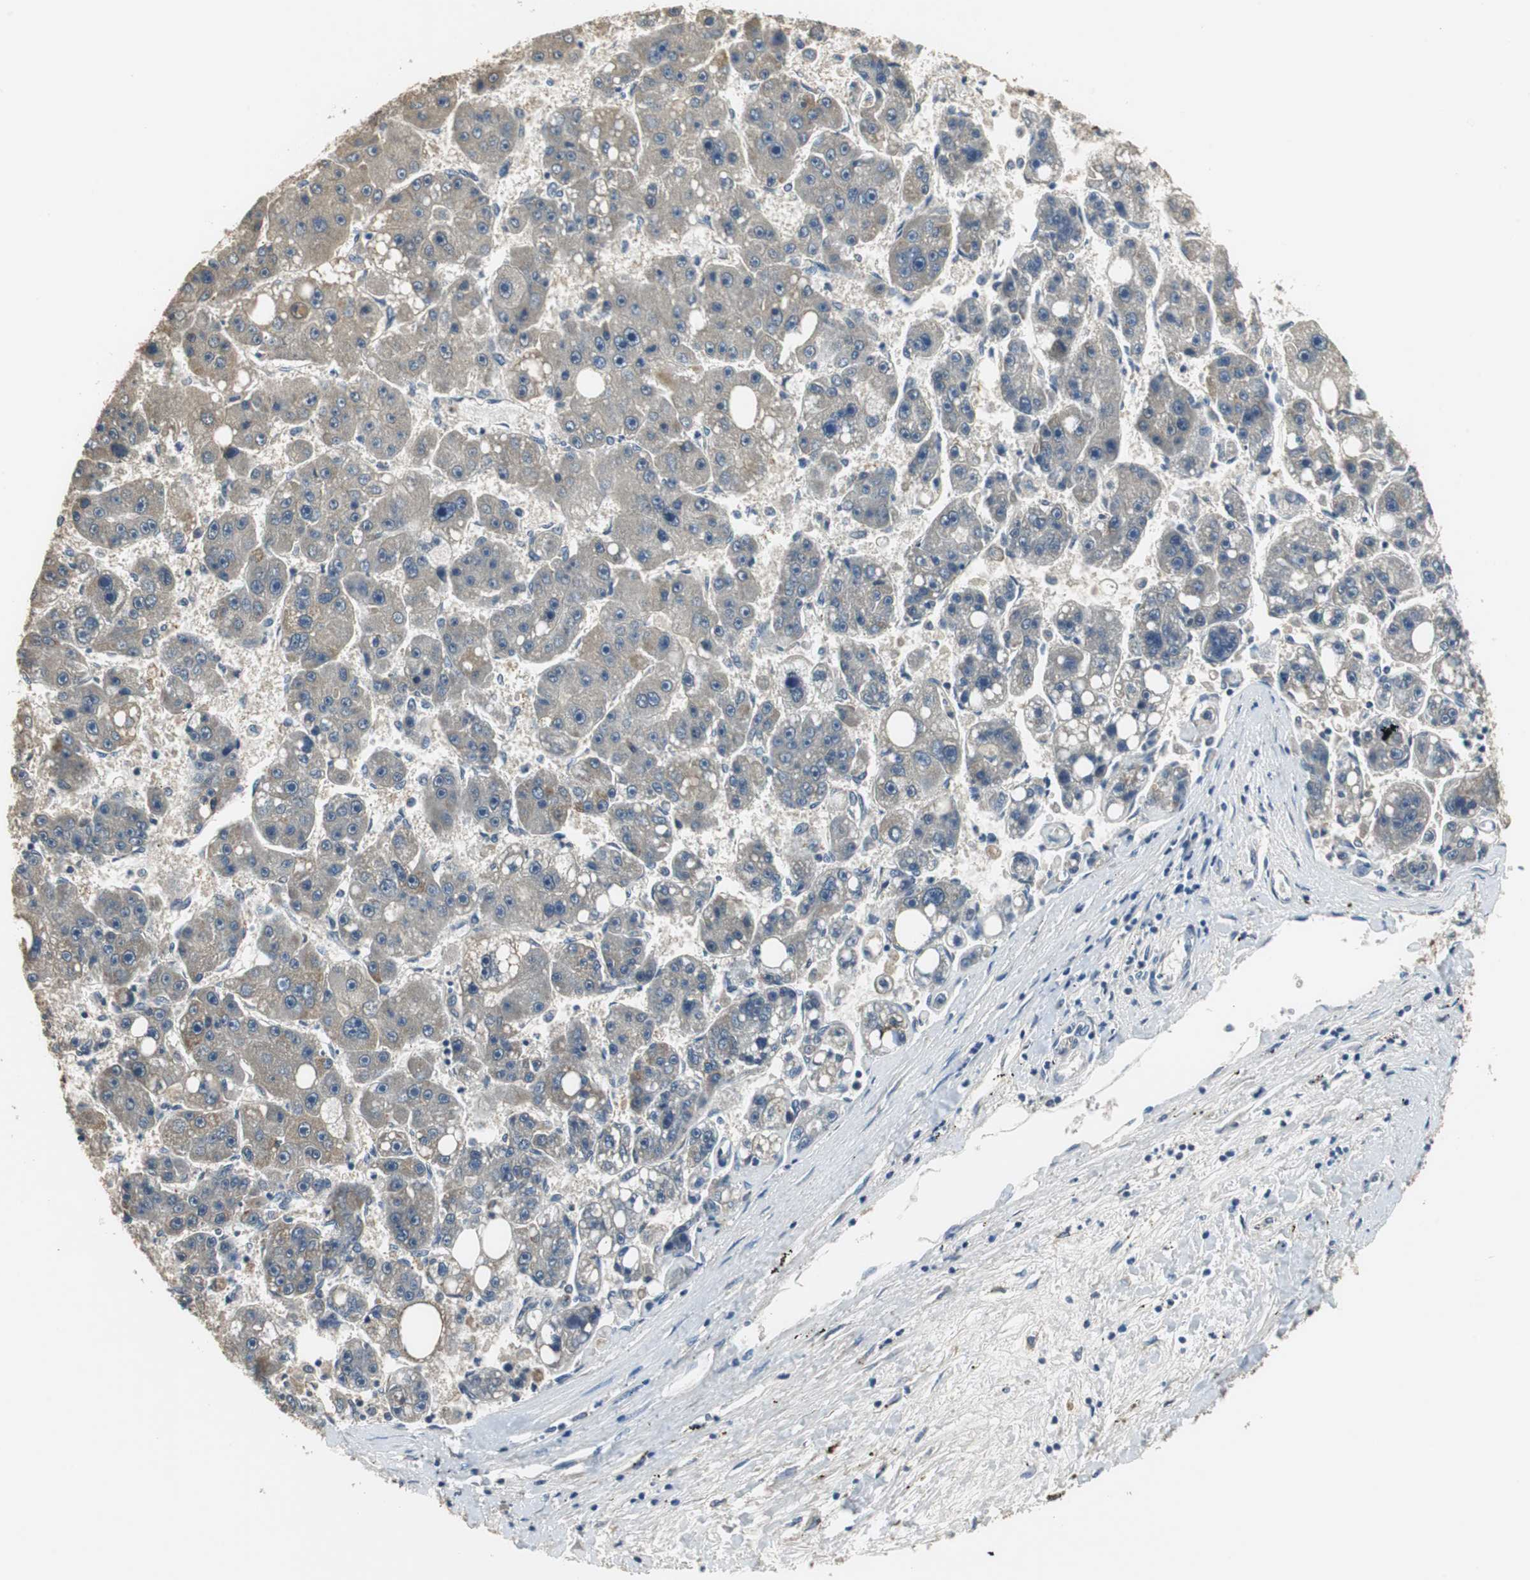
{"staining": {"intensity": "weak", "quantity": "<25%", "location": "cytoplasmic/membranous"}, "tissue": "liver cancer", "cell_type": "Tumor cells", "image_type": "cancer", "snomed": [{"axis": "morphology", "description": "Carcinoma, Hepatocellular, NOS"}, {"axis": "topography", "description": "Liver"}], "caption": "Immunohistochemical staining of human hepatocellular carcinoma (liver) shows no significant positivity in tumor cells. (IHC, brightfield microscopy, high magnification).", "gene": "MTIF2", "patient": {"sex": "female", "age": 61}}